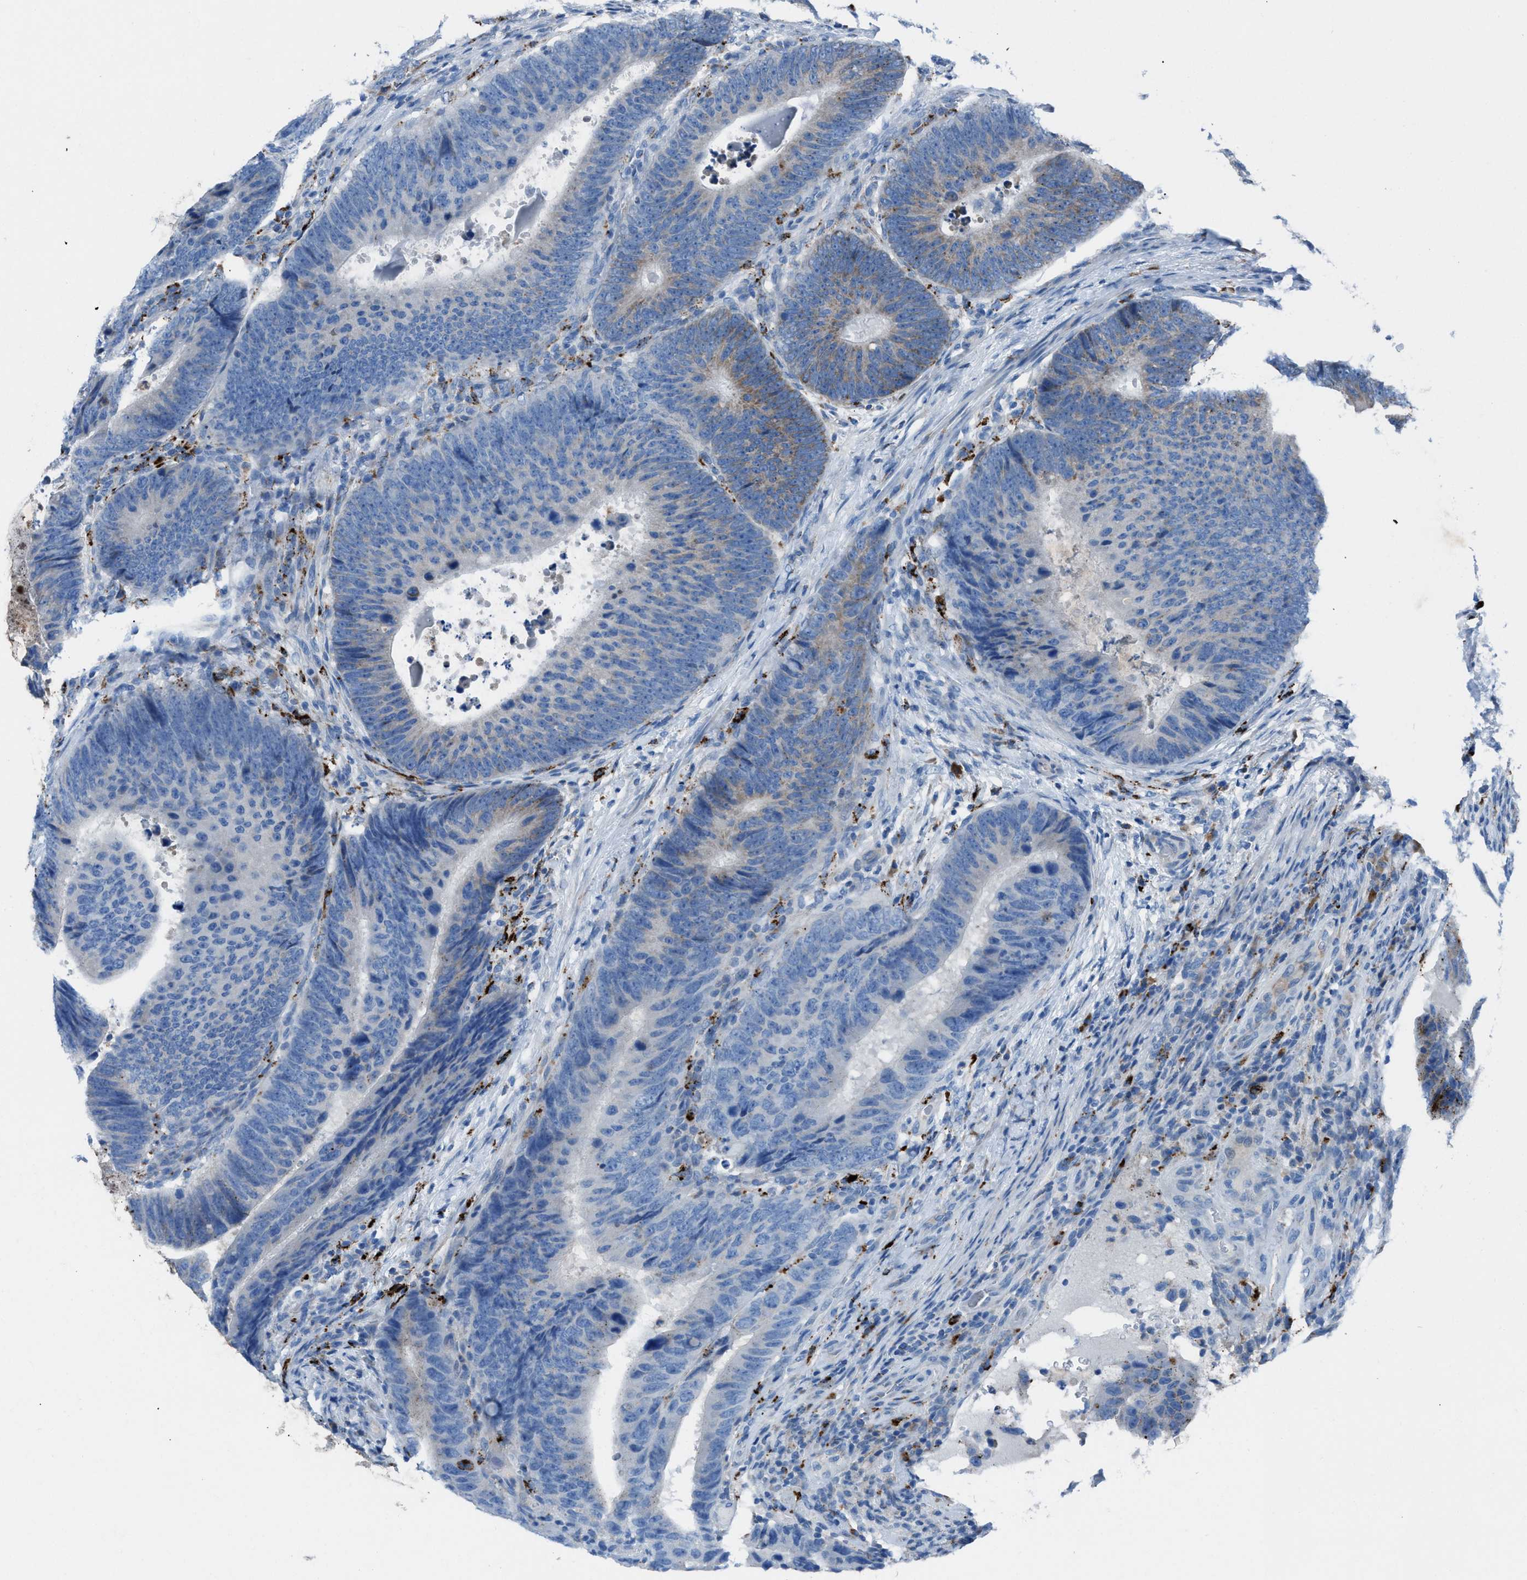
{"staining": {"intensity": "moderate", "quantity": "<25%", "location": "cytoplasmic/membranous"}, "tissue": "colorectal cancer", "cell_type": "Tumor cells", "image_type": "cancer", "snomed": [{"axis": "morphology", "description": "Adenocarcinoma, NOS"}, {"axis": "topography", "description": "Colon"}], "caption": "High-power microscopy captured an immunohistochemistry image of adenocarcinoma (colorectal), revealing moderate cytoplasmic/membranous expression in about <25% of tumor cells. (DAB IHC with brightfield microscopy, high magnification).", "gene": "CD1B", "patient": {"sex": "male", "age": 56}}